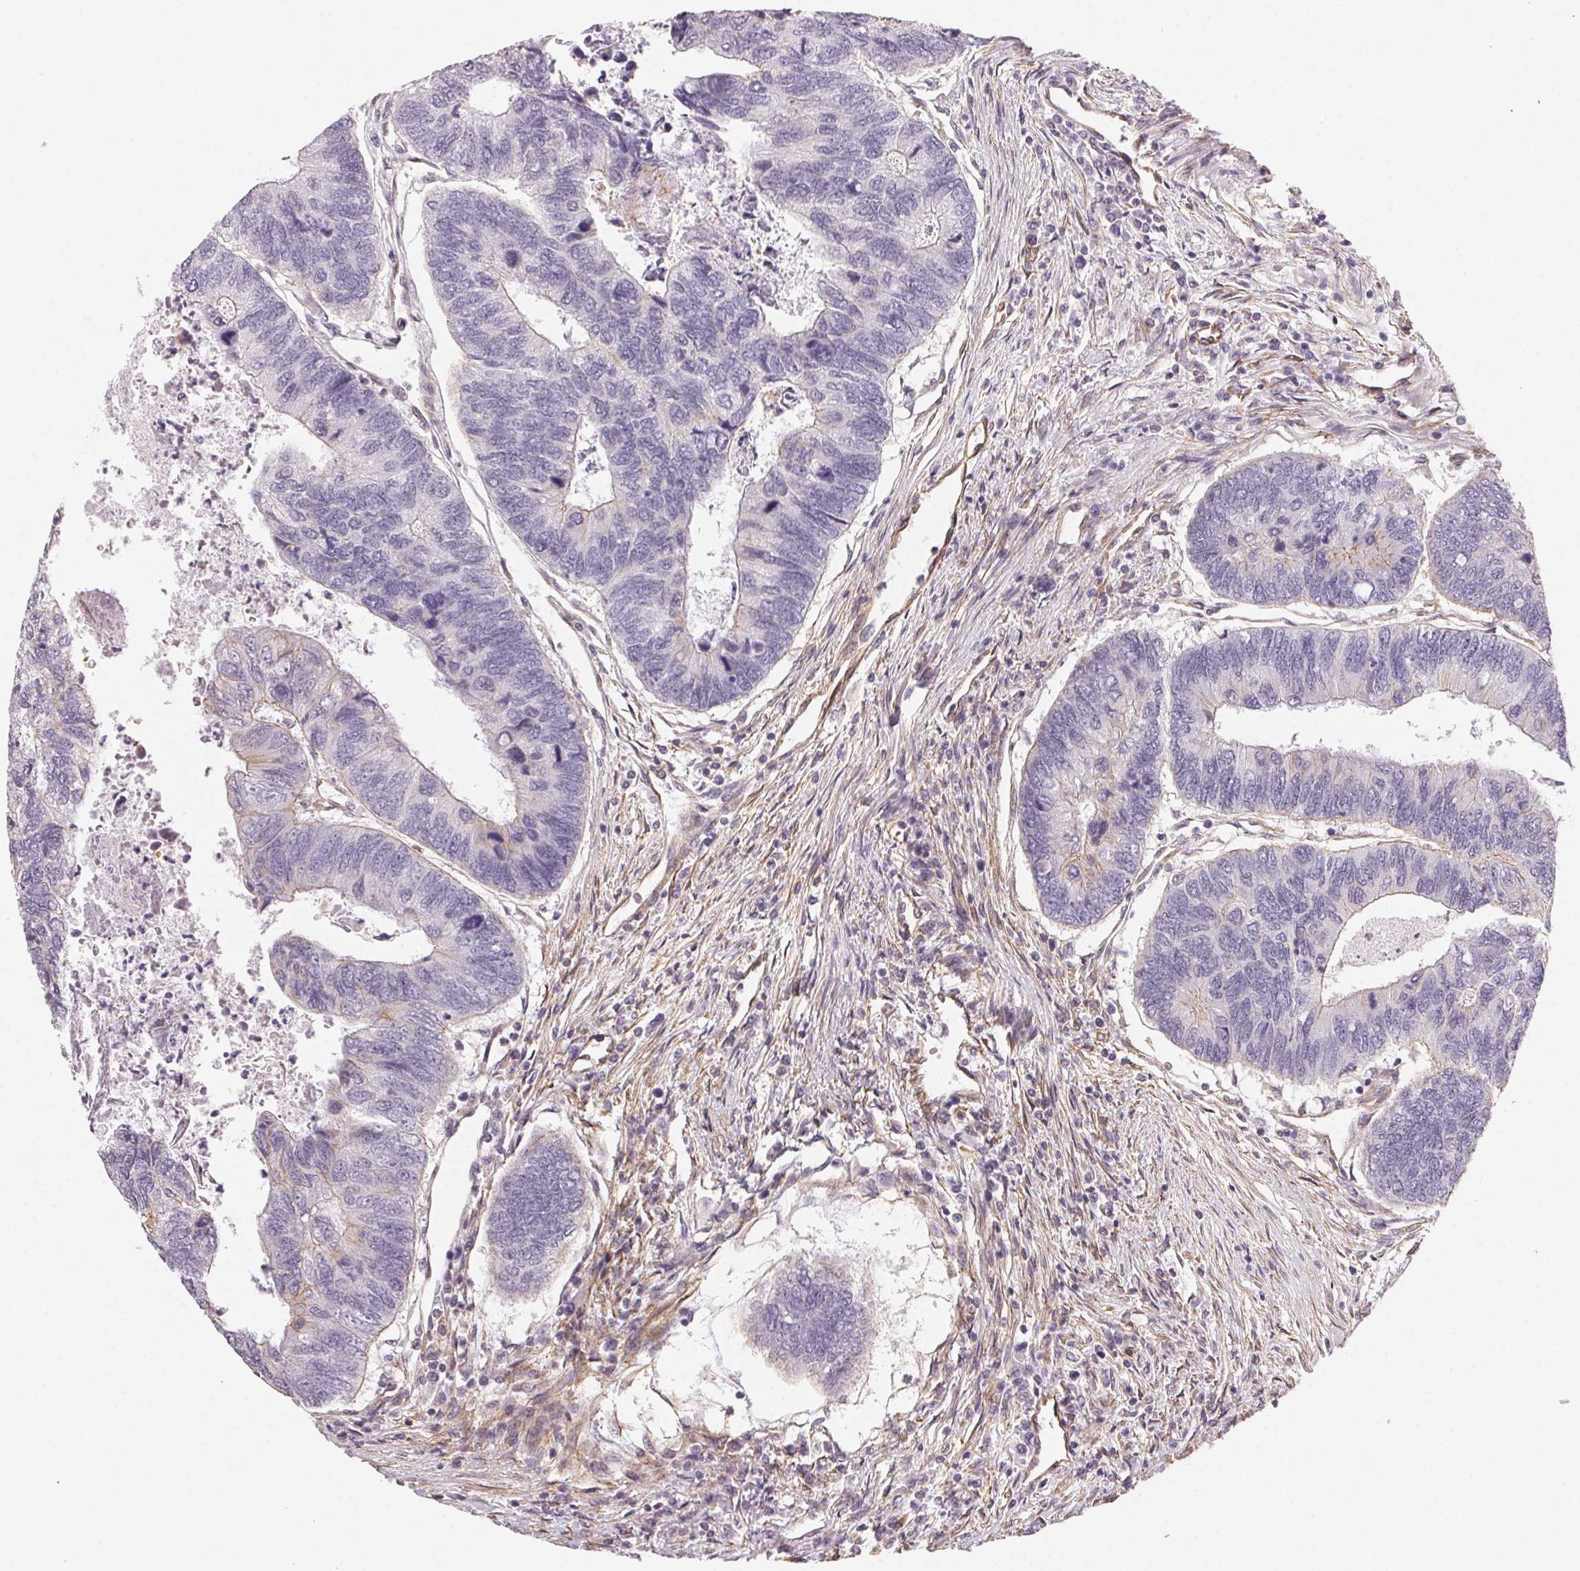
{"staining": {"intensity": "negative", "quantity": "none", "location": "none"}, "tissue": "colorectal cancer", "cell_type": "Tumor cells", "image_type": "cancer", "snomed": [{"axis": "morphology", "description": "Adenocarcinoma, NOS"}, {"axis": "topography", "description": "Colon"}], "caption": "The micrograph demonstrates no significant positivity in tumor cells of colorectal cancer.", "gene": "PLA2G4F", "patient": {"sex": "female", "age": 67}}